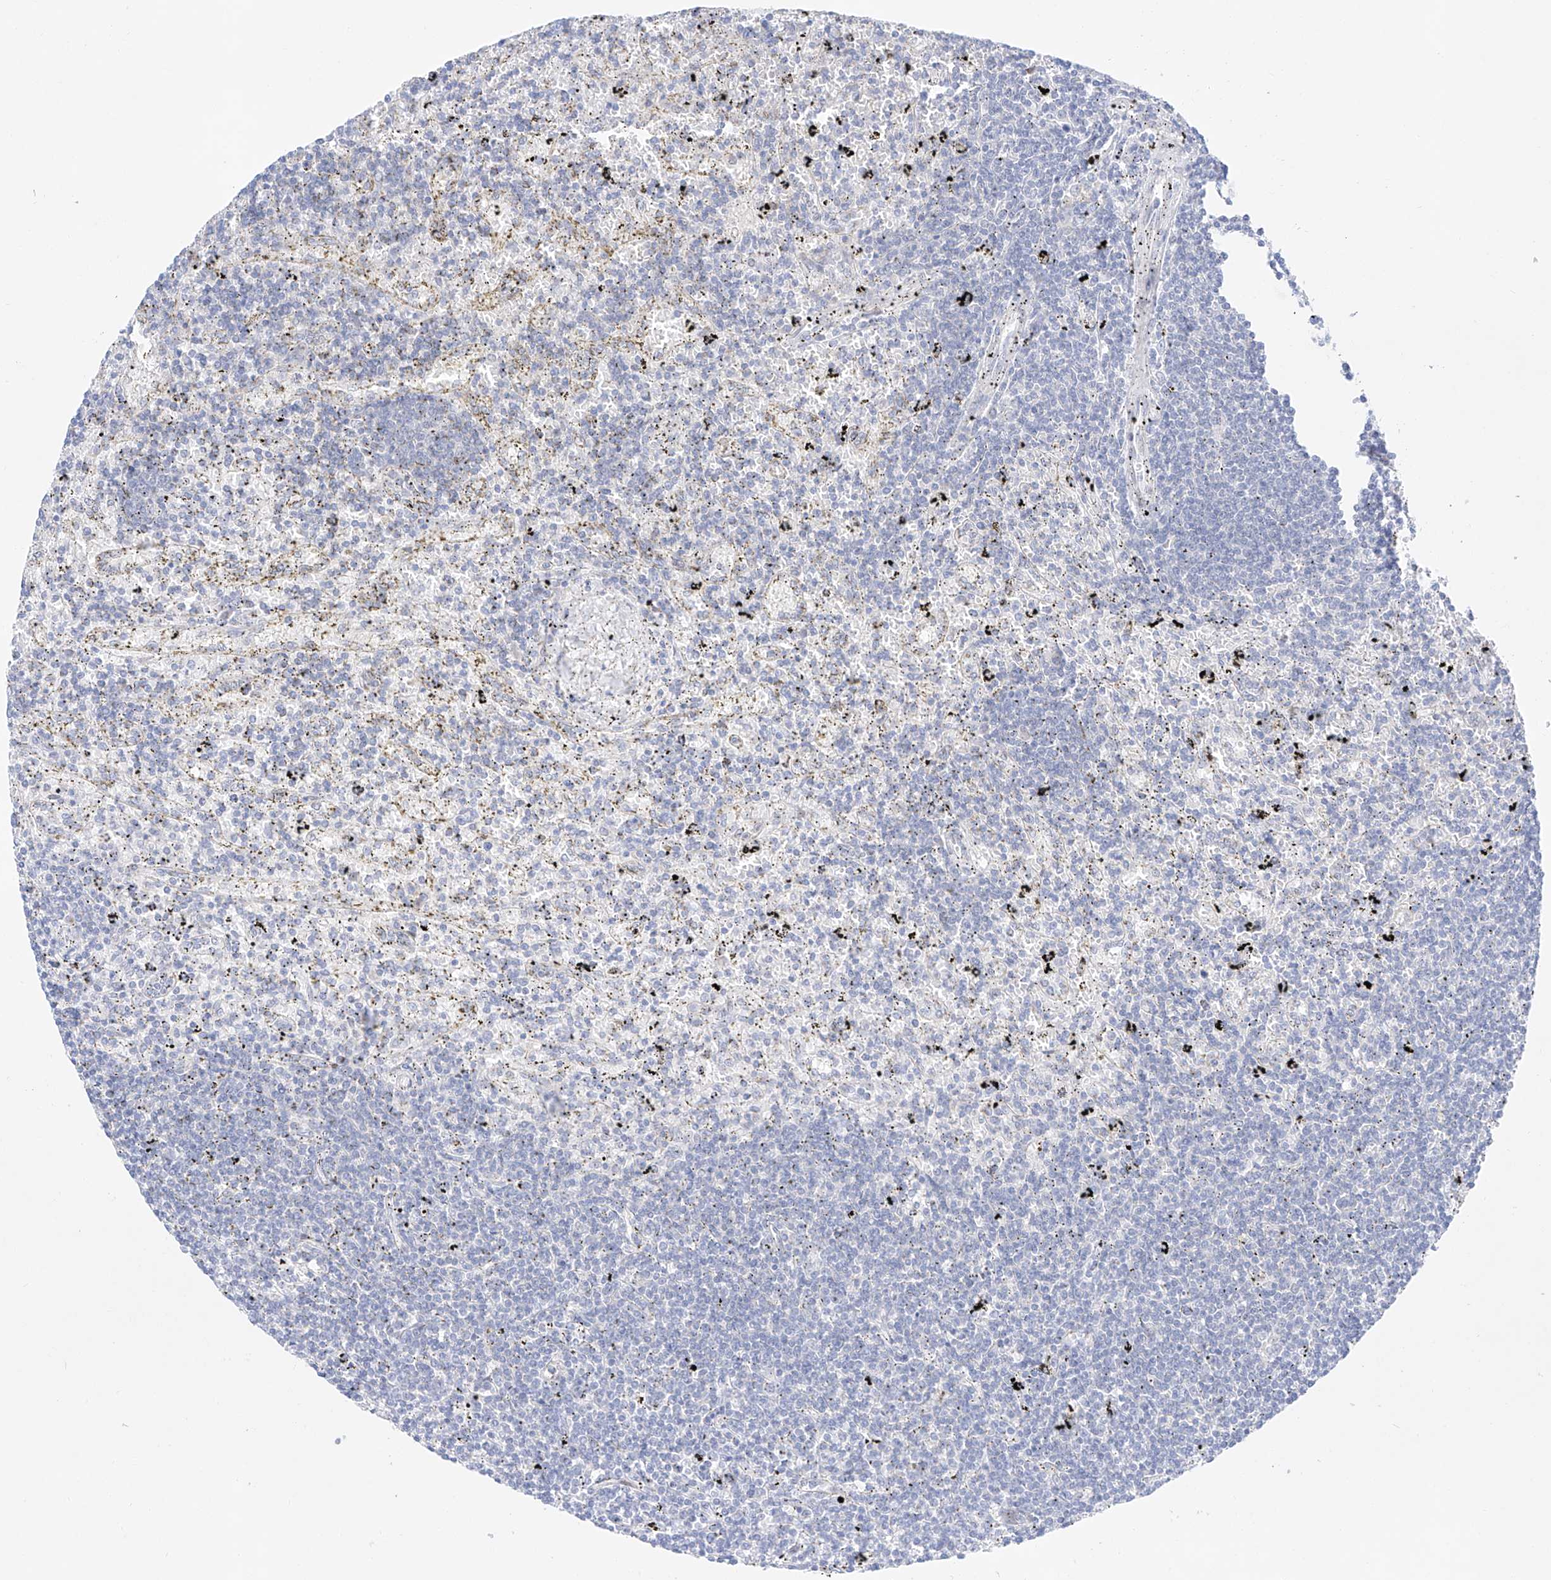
{"staining": {"intensity": "negative", "quantity": "none", "location": "none"}, "tissue": "lymphoma", "cell_type": "Tumor cells", "image_type": "cancer", "snomed": [{"axis": "morphology", "description": "Malignant lymphoma, non-Hodgkin's type, Low grade"}, {"axis": "topography", "description": "Spleen"}], "caption": "A histopathology image of human malignant lymphoma, non-Hodgkin's type (low-grade) is negative for staining in tumor cells.", "gene": "NT5C3B", "patient": {"sex": "male", "age": 76}}